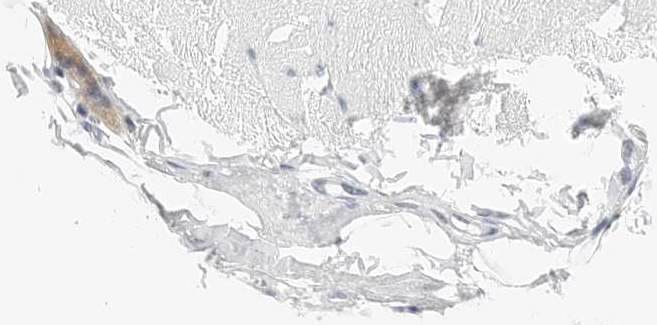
{"staining": {"intensity": "negative", "quantity": "none", "location": "none"}, "tissue": "skeletal muscle", "cell_type": "Myocytes", "image_type": "normal", "snomed": [{"axis": "morphology", "description": "Normal tissue, NOS"}, {"axis": "topography", "description": "Skin"}, {"axis": "topography", "description": "Skeletal muscle"}], "caption": "Myocytes show no significant expression in benign skeletal muscle. (Stains: DAB immunohistochemistry (IHC) with hematoxylin counter stain, Microscopy: brightfield microscopy at high magnification).", "gene": "CCSAP", "patient": {"sex": "male", "age": 83}}